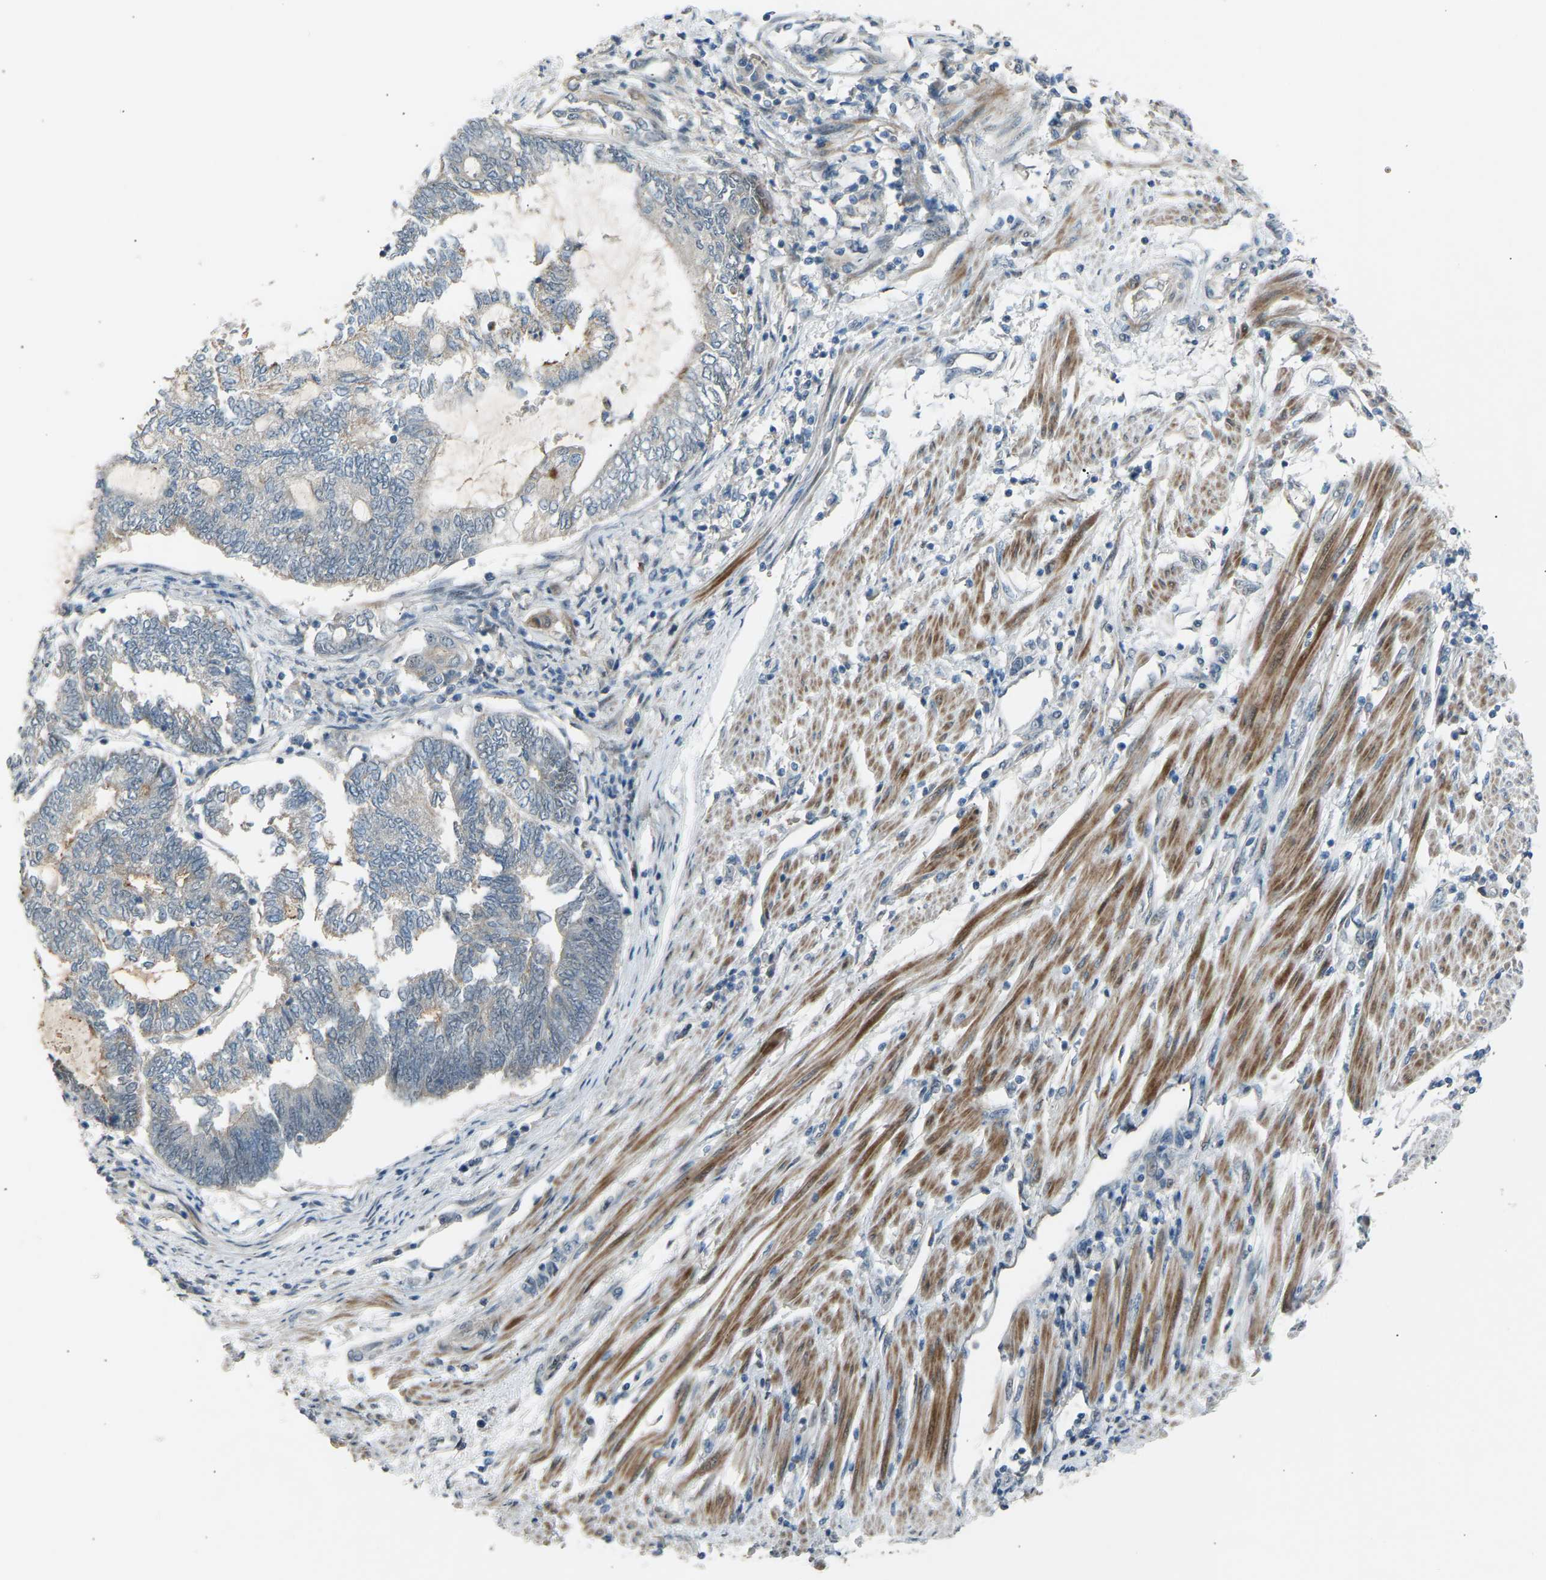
{"staining": {"intensity": "weak", "quantity": "<25%", "location": "cytoplasmic/membranous"}, "tissue": "endometrial cancer", "cell_type": "Tumor cells", "image_type": "cancer", "snomed": [{"axis": "morphology", "description": "Adenocarcinoma, NOS"}, {"axis": "topography", "description": "Uterus"}, {"axis": "topography", "description": "Endometrium"}], "caption": "Immunohistochemistry image of neoplastic tissue: human adenocarcinoma (endometrial) stained with DAB (3,3'-diaminobenzidine) exhibits no significant protein positivity in tumor cells.", "gene": "VPS41", "patient": {"sex": "female", "age": 70}}